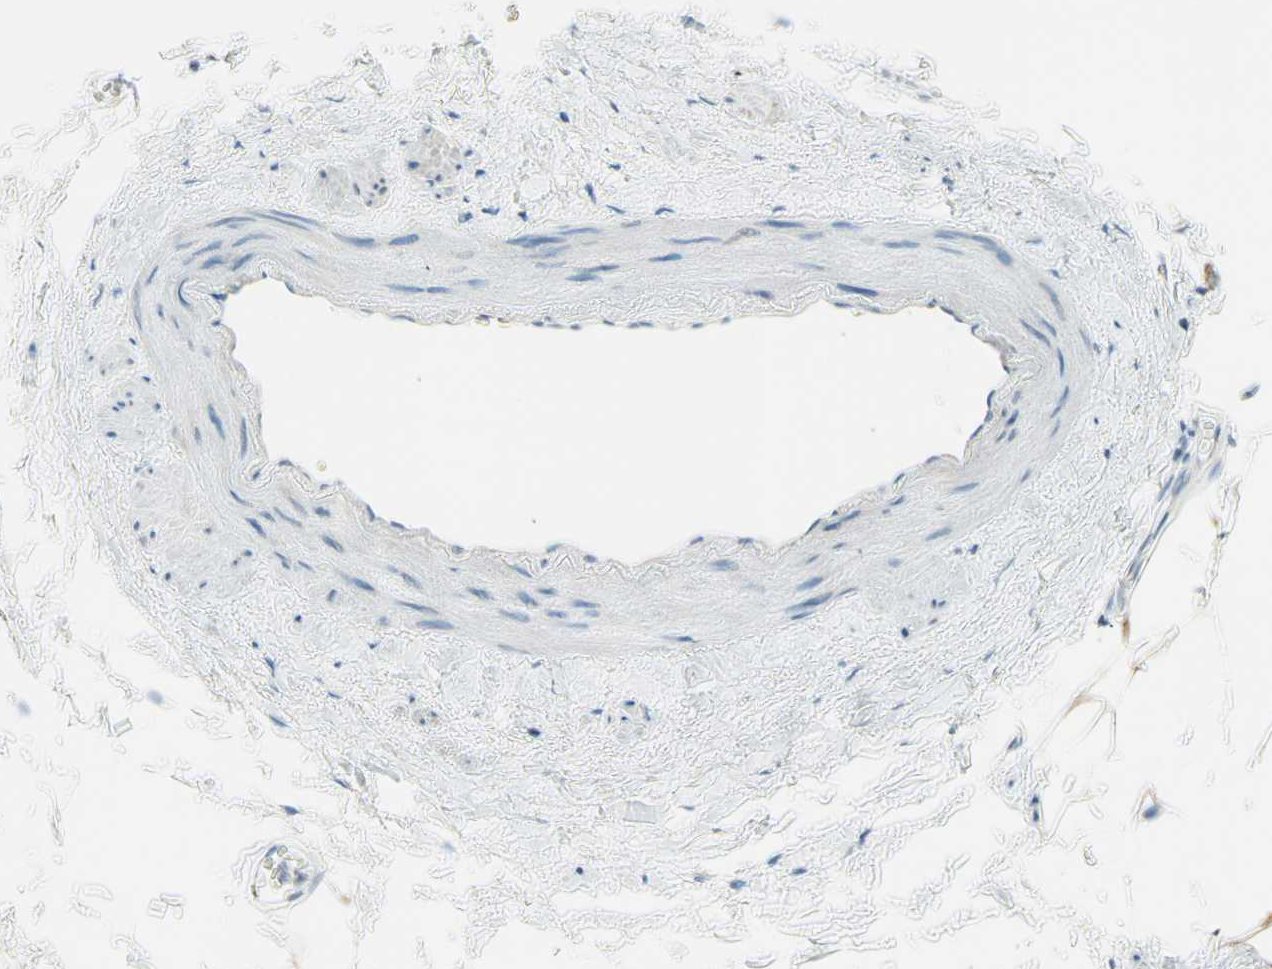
{"staining": {"intensity": "moderate", "quantity": ">75%", "location": "cytoplasmic/membranous"}, "tissue": "adipose tissue", "cell_type": "Adipocytes", "image_type": "normal", "snomed": [{"axis": "morphology", "description": "Normal tissue, NOS"}, {"axis": "topography", "description": "Adipose tissue"}, {"axis": "topography", "description": "Peripheral nerve tissue"}], "caption": "High-power microscopy captured an IHC histopathology image of unremarkable adipose tissue, revealing moderate cytoplasmic/membranous positivity in approximately >75% of adipocytes. (DAB = brown stain, brightfield microscopy at high magnification).", "gene": "JPH1", "patient": {"sex": "male", "age": 52}}